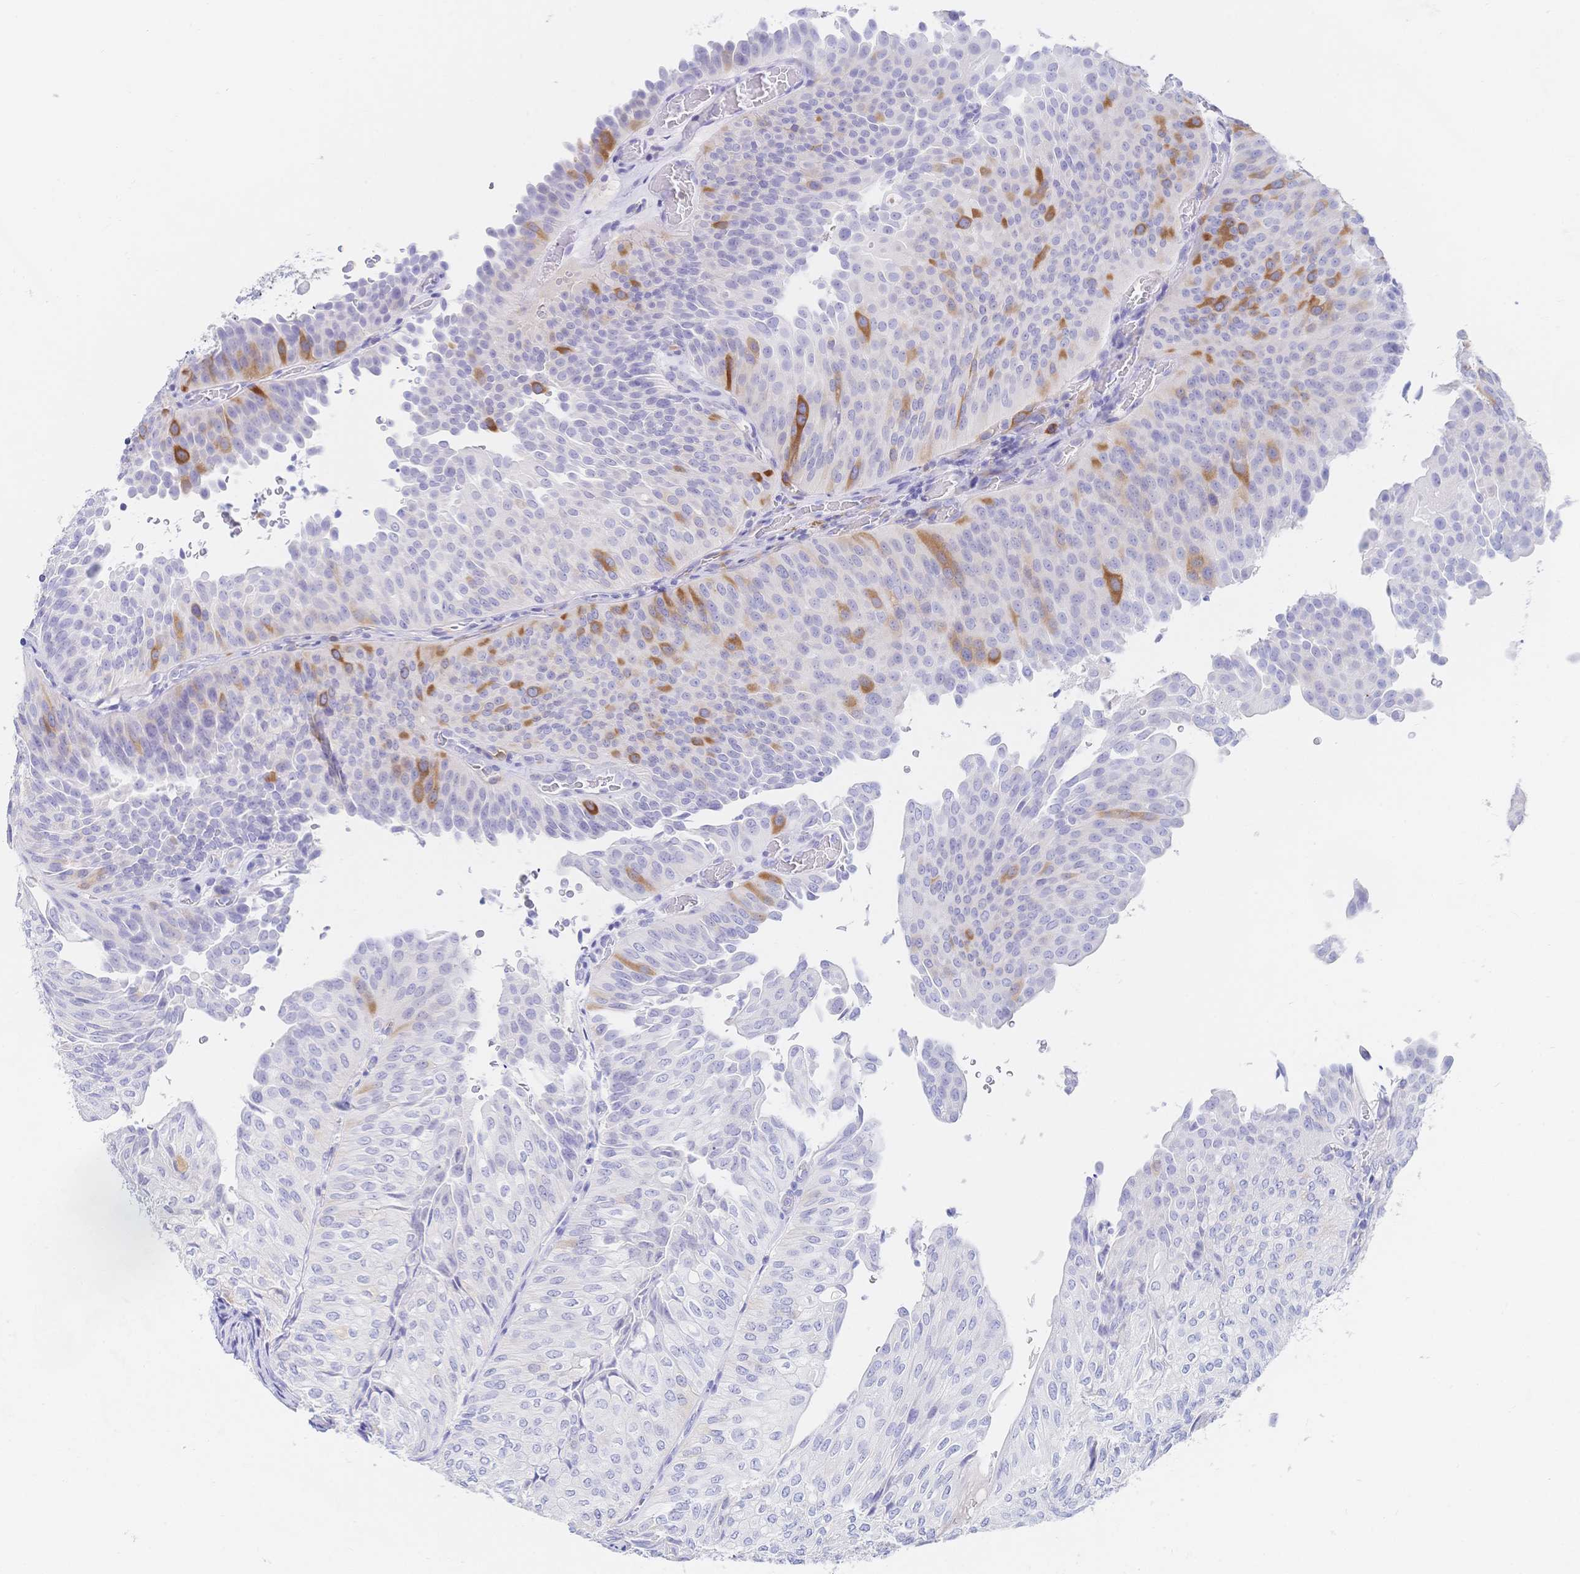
{"staining": {"intensity": "moderate", "quantity": "<25%", "location": "cytoplasmic/membranous"}, "tissue": "urothelial cancer", "cell_type": "Tumor cells", "image_type": "cancer", "snomed": [{"axis": "morphology", "description": "Urothelial carcinoma, NOS"}, {"axis": "topography", "description": "Urinary bladder"}], "caption": "Human transitional cell carcinoma stained with a brown dye displays moderate cytoplasmic/membranous positive staining in approximately <25% of tumor cells.", "gene": "RRM1", "patient": {"sex": "male", "age": 62}}